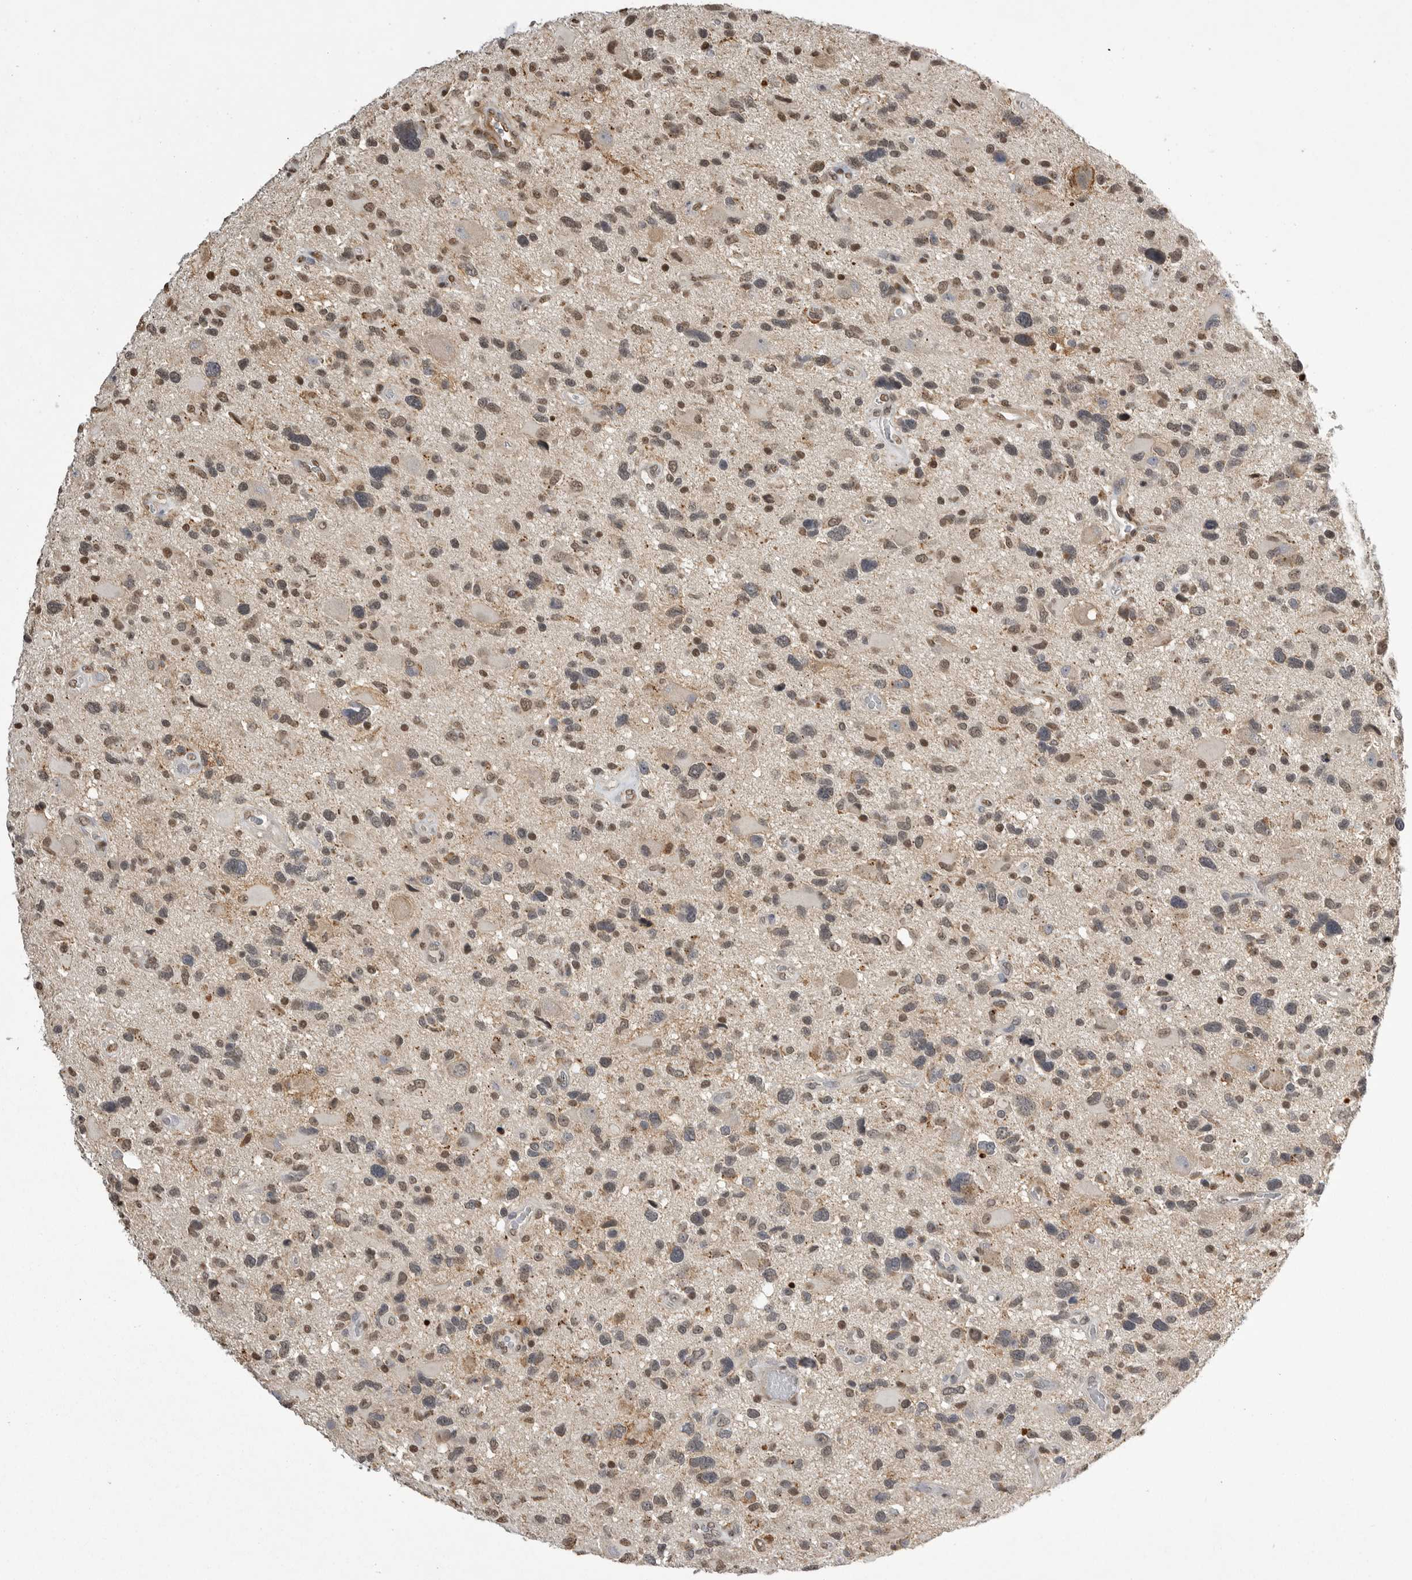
{"staining": {"intensity": "weak", "quantity": "25%-75%", "location": "nuclear"}, "tissue": "glioma", "cell_type": "Tumor cells", "image_type": "cancer", "snomed": [{"axis": "morphology", "description": "Glioma, malignant, High grade"}, {"axis": "topography", "description": "Brain"}], "caption": "Human glioma stained with a protein marker displays weak staining in tumor cells.", "gene": "NECTIN1", "patient": {"sex": "male", "age": 33}}